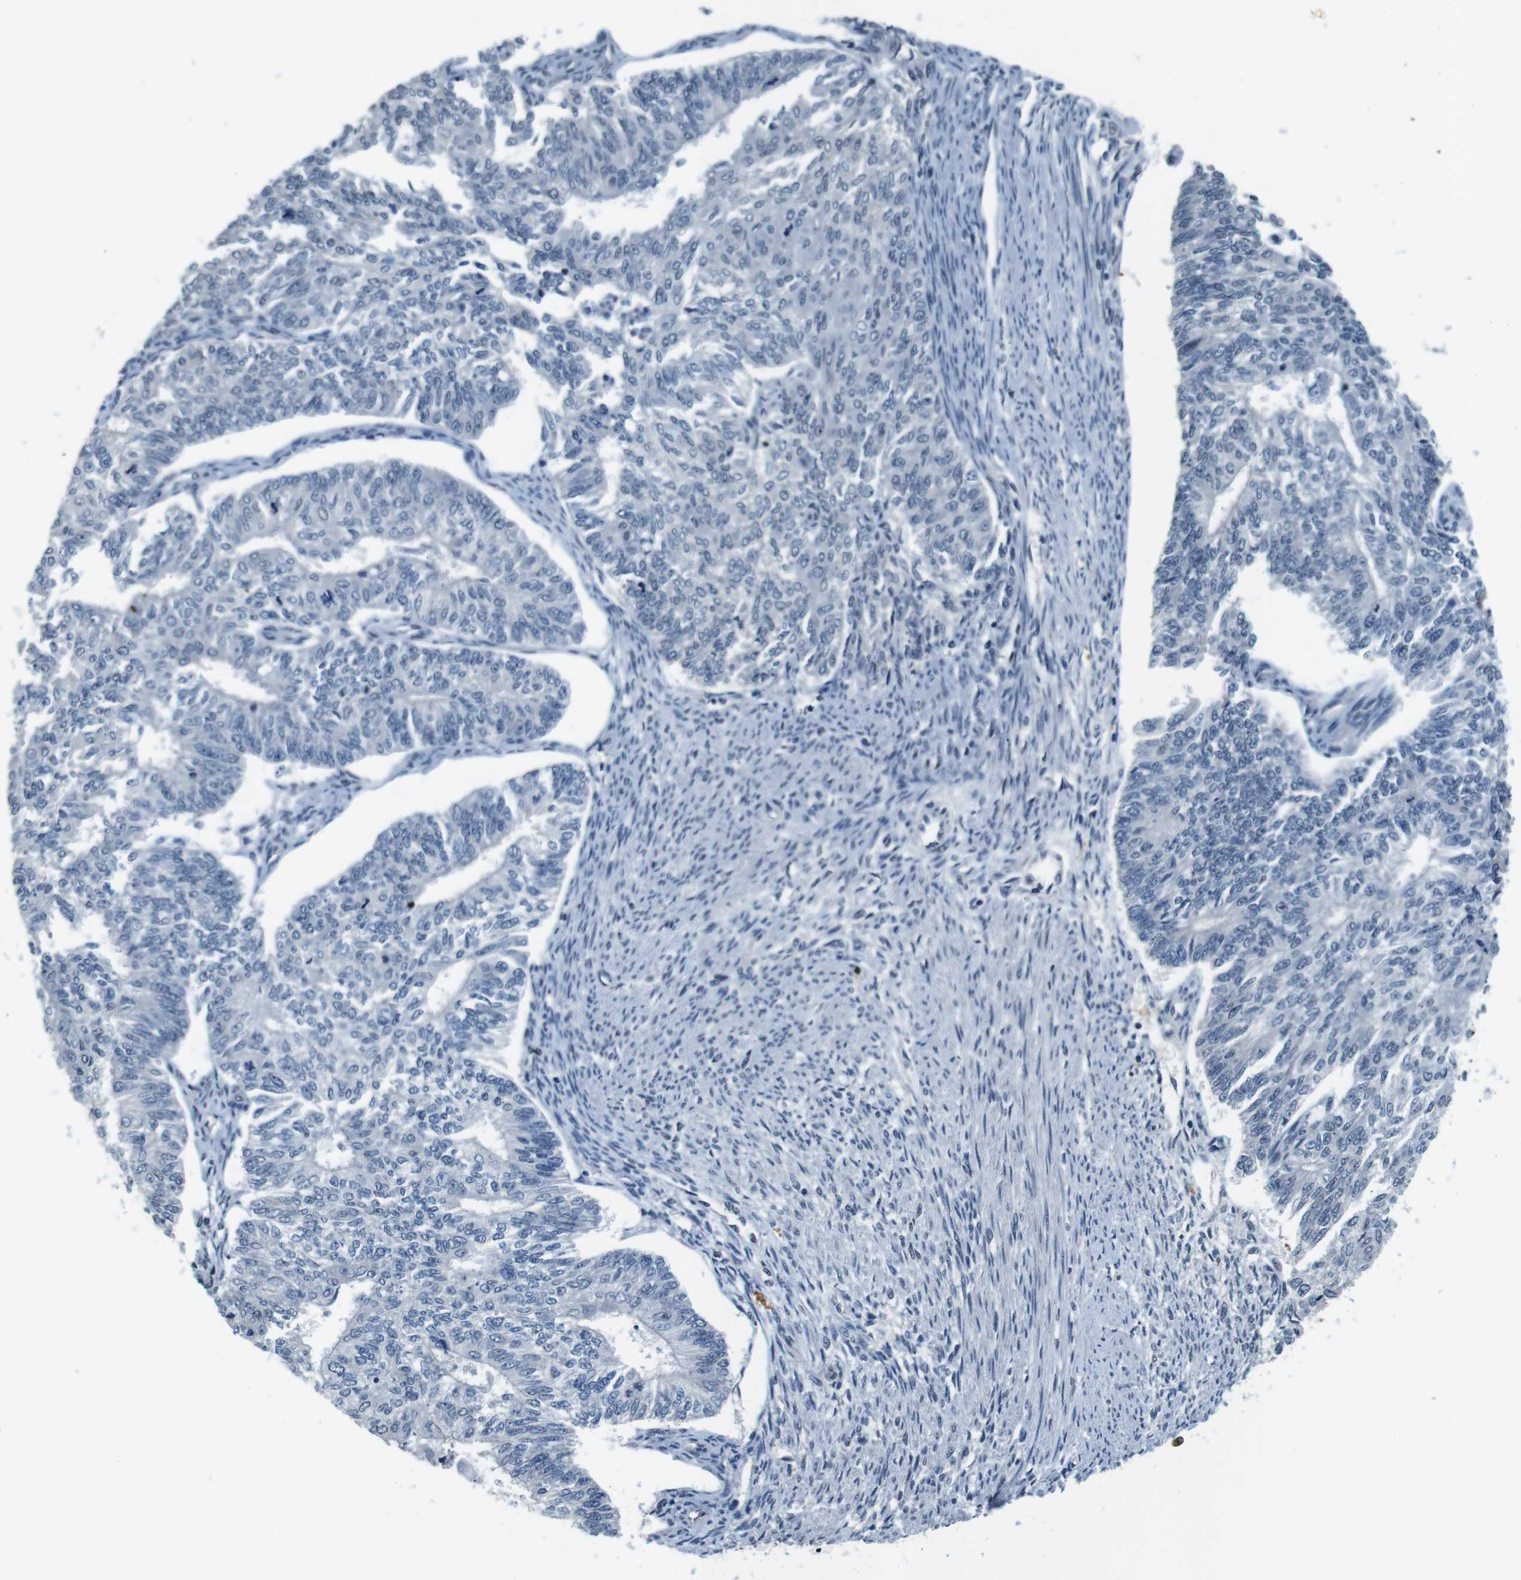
{"staining": {"intensity": "negative", "quantity": "none", "location": "none"}, "tissue": "endometrial cancer", "cell_type": "Tumor cells", "image_type": "cancer", "snomed": [{"axis": "morphology", "description": "Adenocarcinoma, NOS"}, {"axis": "topography", "description": "Endometrium"}], "caption": "Endometrial cancer was stained to show a protein in brown. There is no significant positivity in tumor cells.", "gene": "CD163L1", "patient": {"sex": "female", "age": 32}}